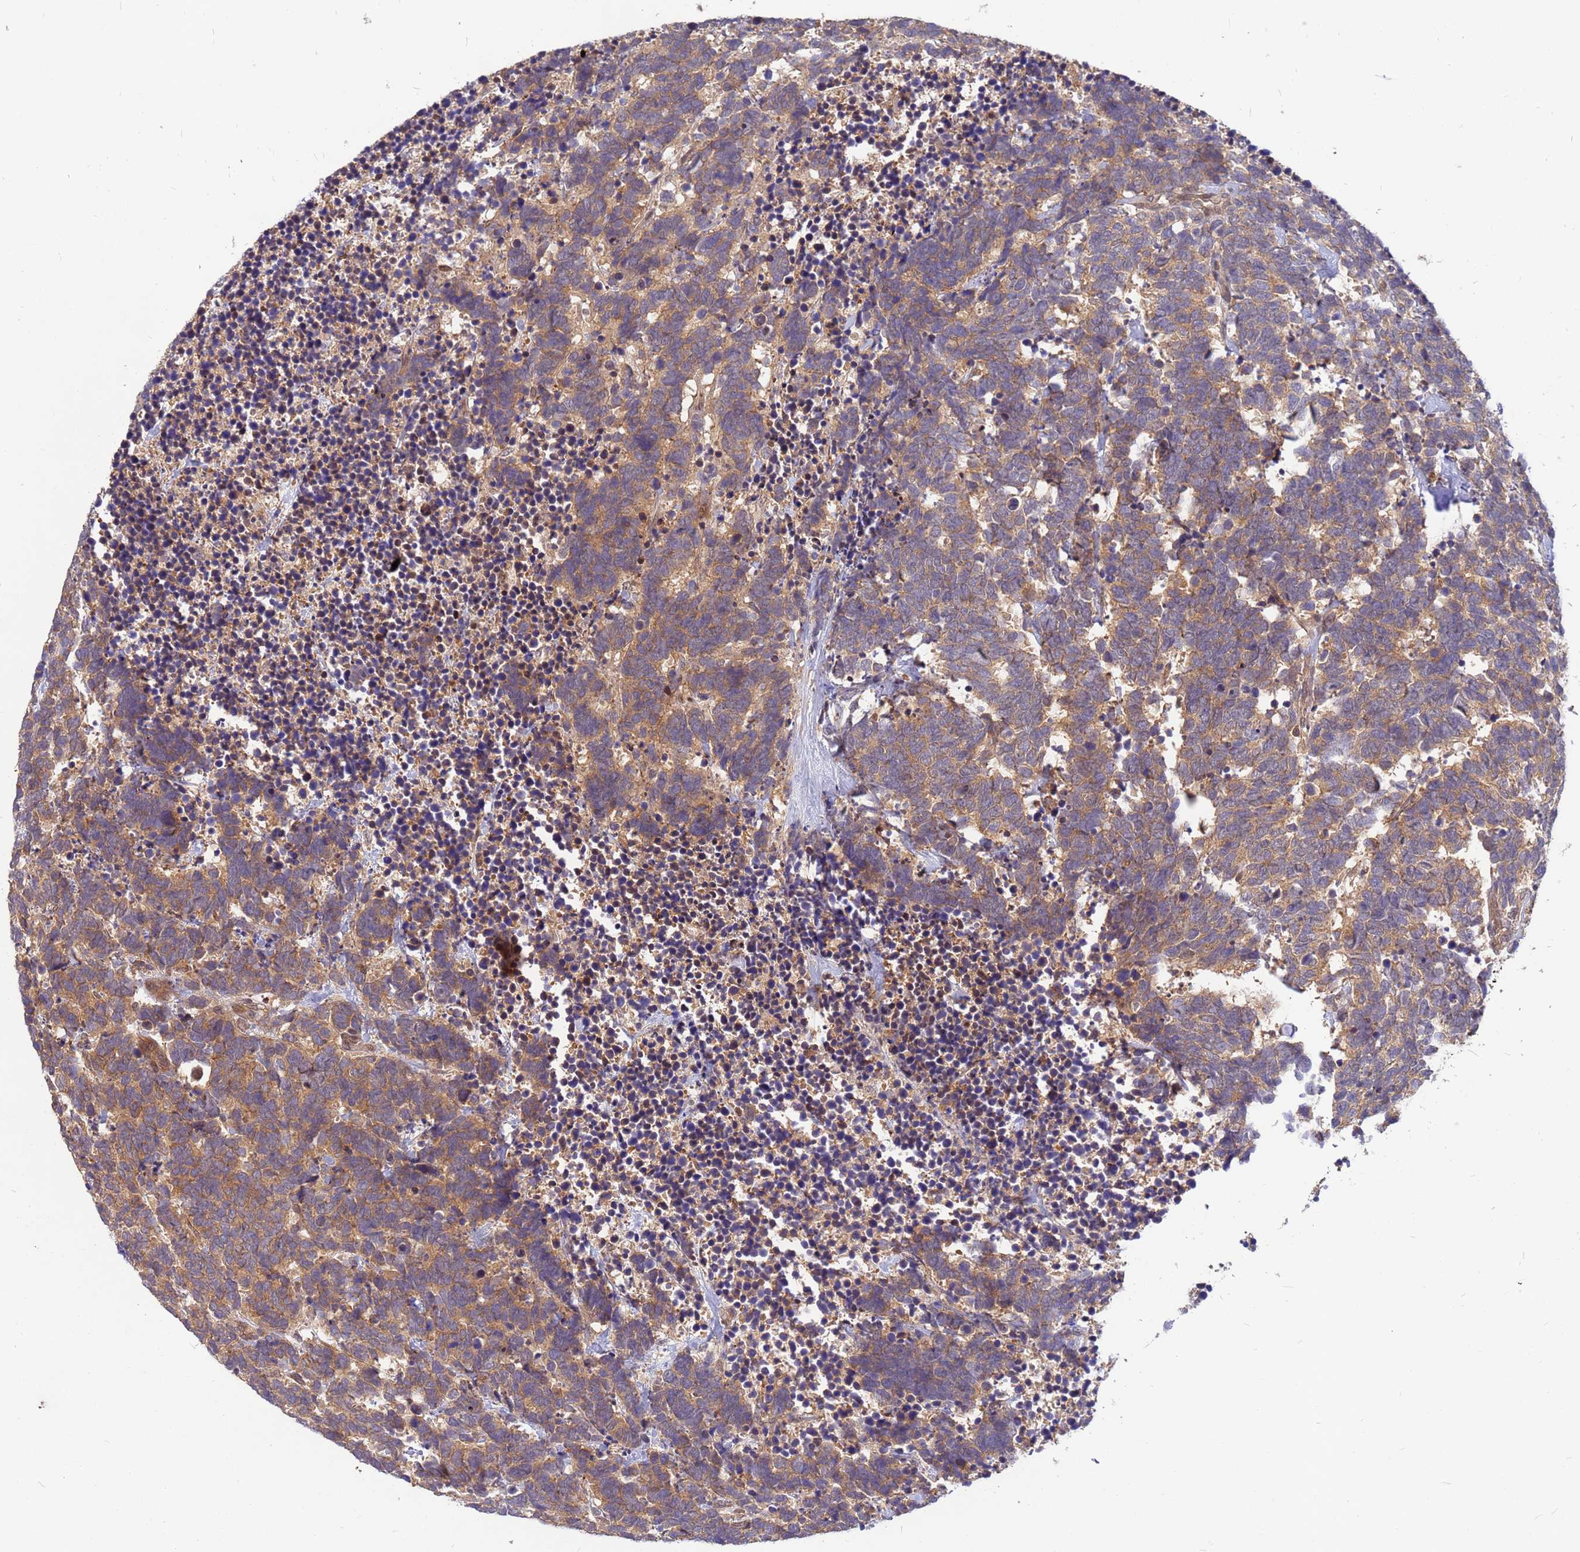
{"staining": {"intensity": "moderate", "quantity": ">75%", "location": "cytoplasmic/membranous"}, "tissue": "carcinoid", "cell_type": "Tumor cells", "image_type": "cancer", "snomed": [{"axis": "morphology", "description": "Carcinoma, NOS"}, {"axis": "morphology", "description": "Carcinoid, malignant, NOS"}, {"axis": "topography", "description": "Urinary bladder"}], "caption": "About >75% of tumor cells in human malignant carcinoid reveal moderate cytoplasmic/membranous protein expression as visualized by brown immunohistochemical staining.", "gene": "DUS4L", "patient": {"sex": "male", "age": 57}}